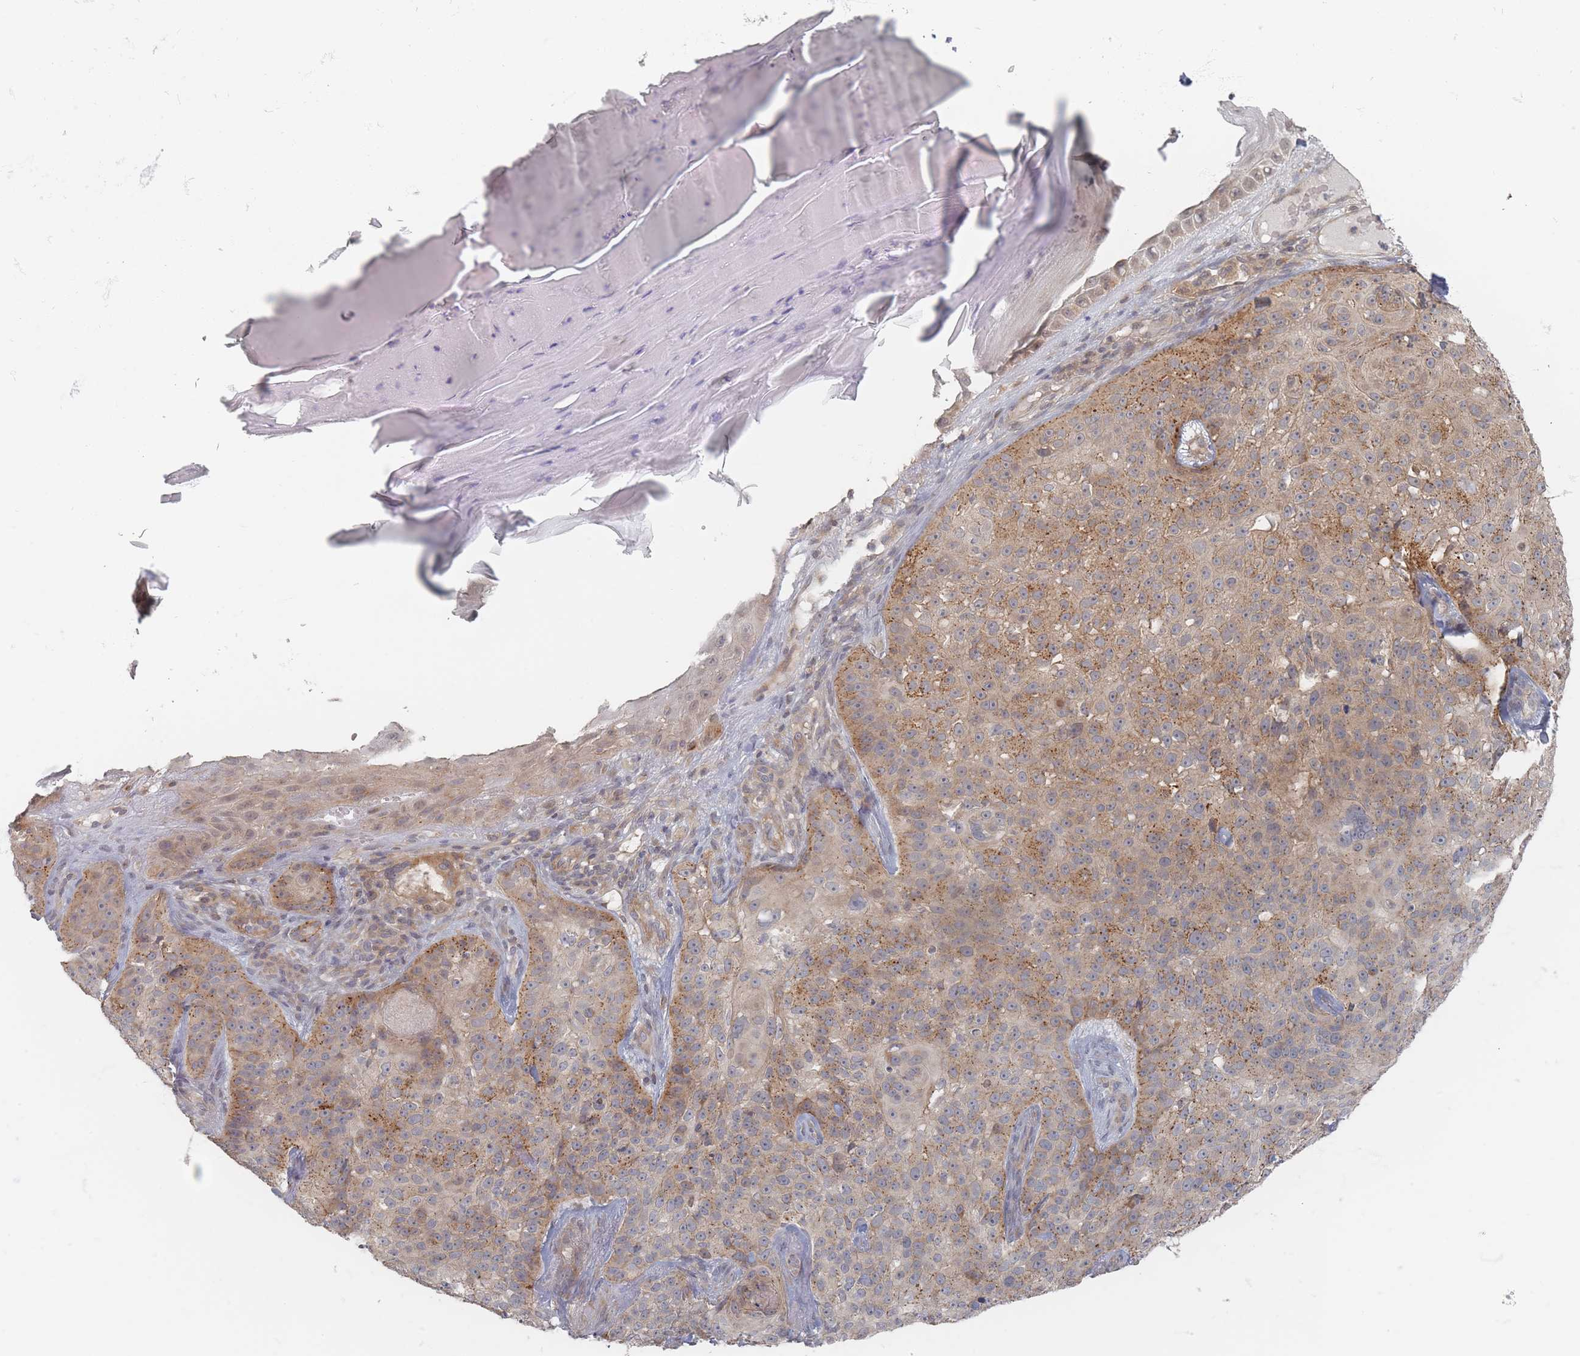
{"staining": {"intensity": "moderate", "quantity": "25%-75%", "location": "cytoplasmic/membranous"}, "tissue": "skin cancer", "cell_type": "Tumor cells", "image_type": "cancer", "snomed": [{"axis": "morphology", "description": "Basal cell carcinoma"}, {"axis": "topography", "description": "Skin"}], "caption": "Tumor cells show medium levels of moderate cytoplasmic/membranous staining in approximately 25%-75% of cells in basal cell carcinoma (skin). Using DAB (3,3'-diaminobenzidine) (brown) and hematoxylin (blue) stains, captured at high magnification using brightfield microscopy.", "gene": "GLE1", "patient": {"sex": "female", "age": 92}}